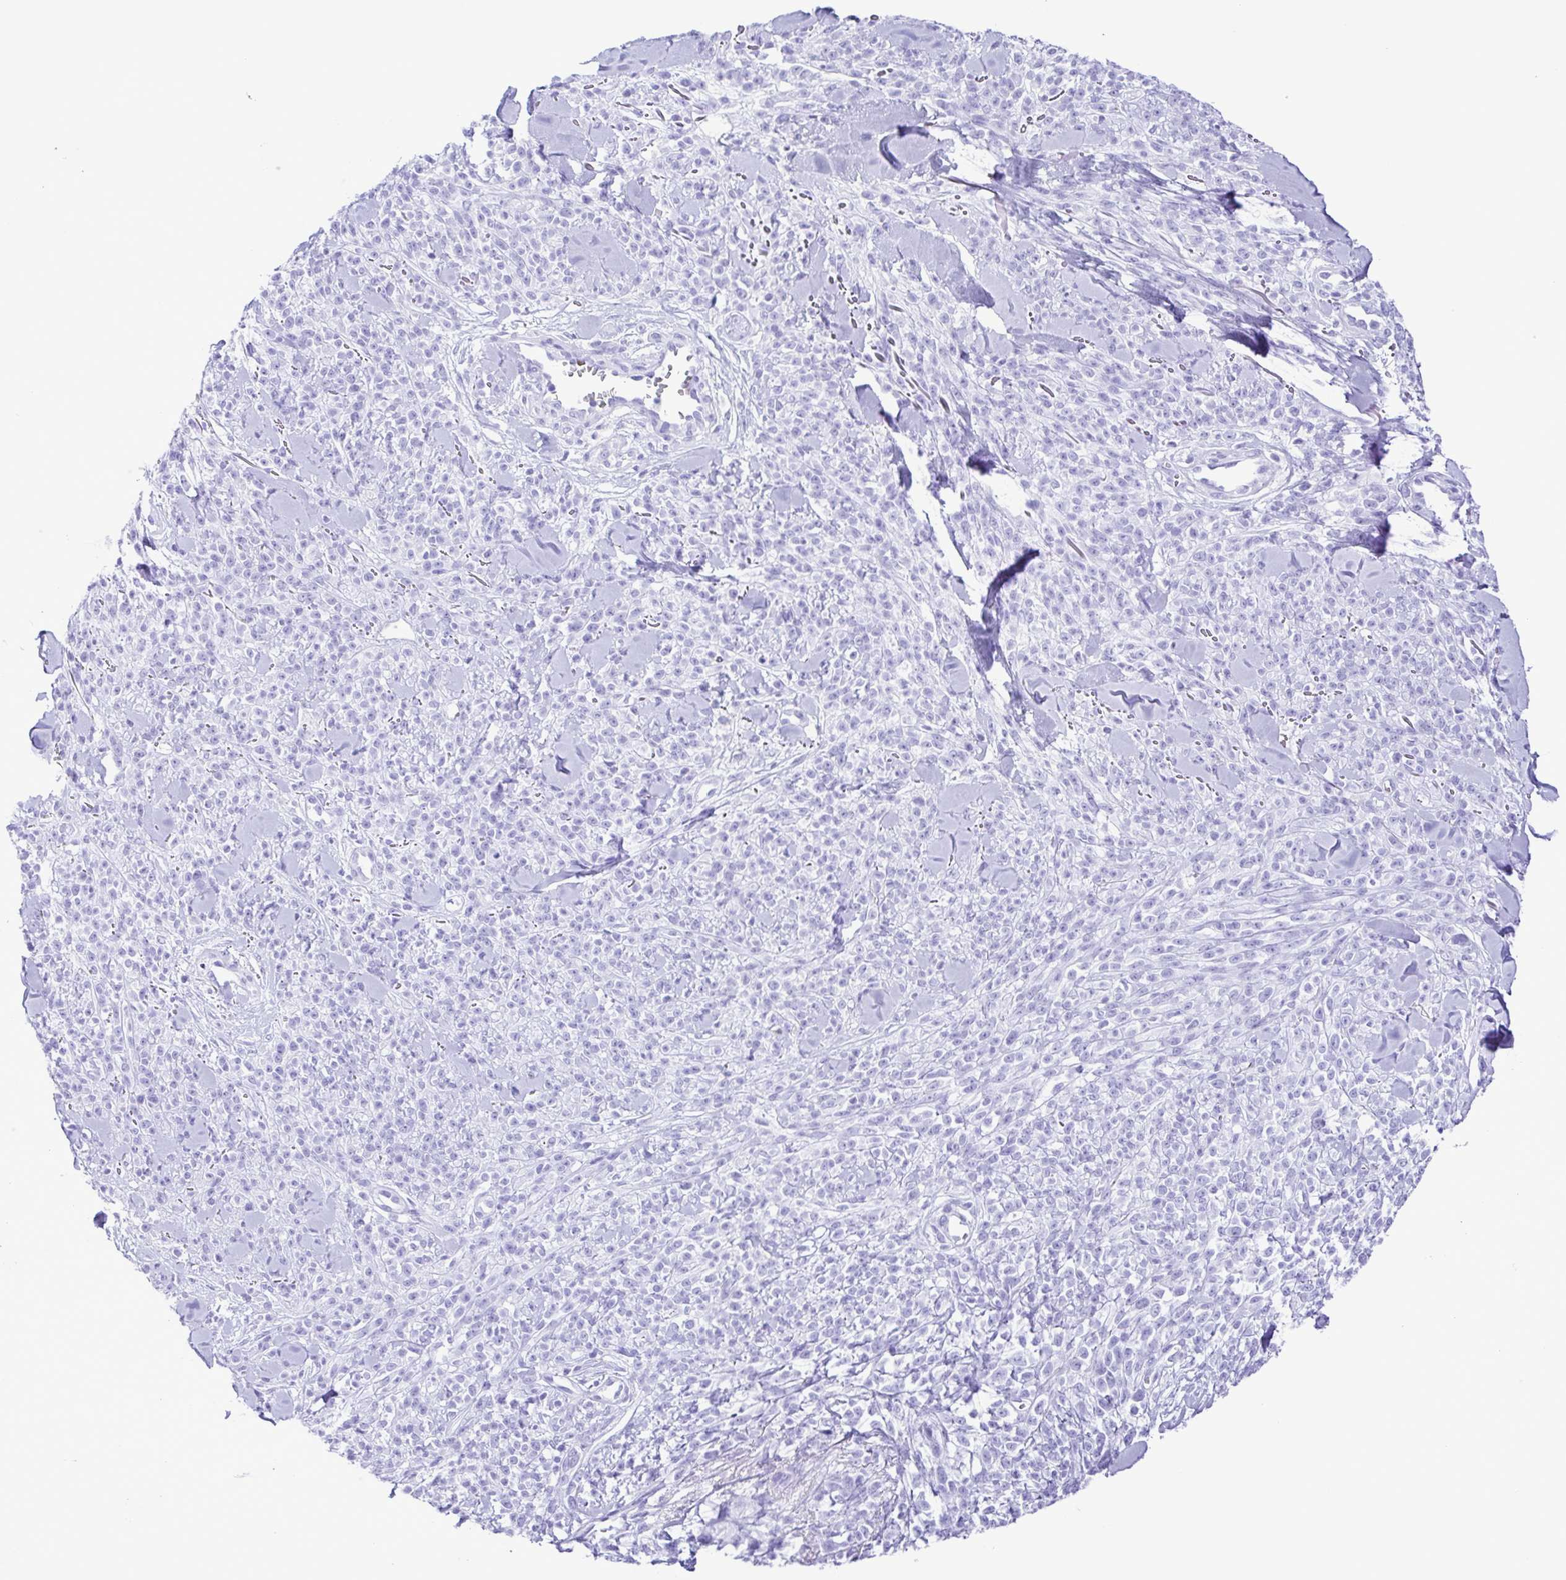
{"staining": {"intensity": "negative", "quantity": "none", "location": "none"}, "tissue": "melanoma", "cell_type": "Tumor cells", "image_type": "cancer", "snomed": [{"axis": "morphology", "description": "Malignant melanoma, NOS"}, {"axis": "topography", "description": "Skin"}, {"axis": "topography", "description": "Skin of trunk"}], "caption": "Tumor cells show no significant protein positivity in melanoma. The staining is performed using DAB (3,3'-diaminobenzidine) brown chromogen with nuclei counter-stained in using hematoxylin.", "gene": "SYT1", "patient": {"sex": "male", "age": 74}}